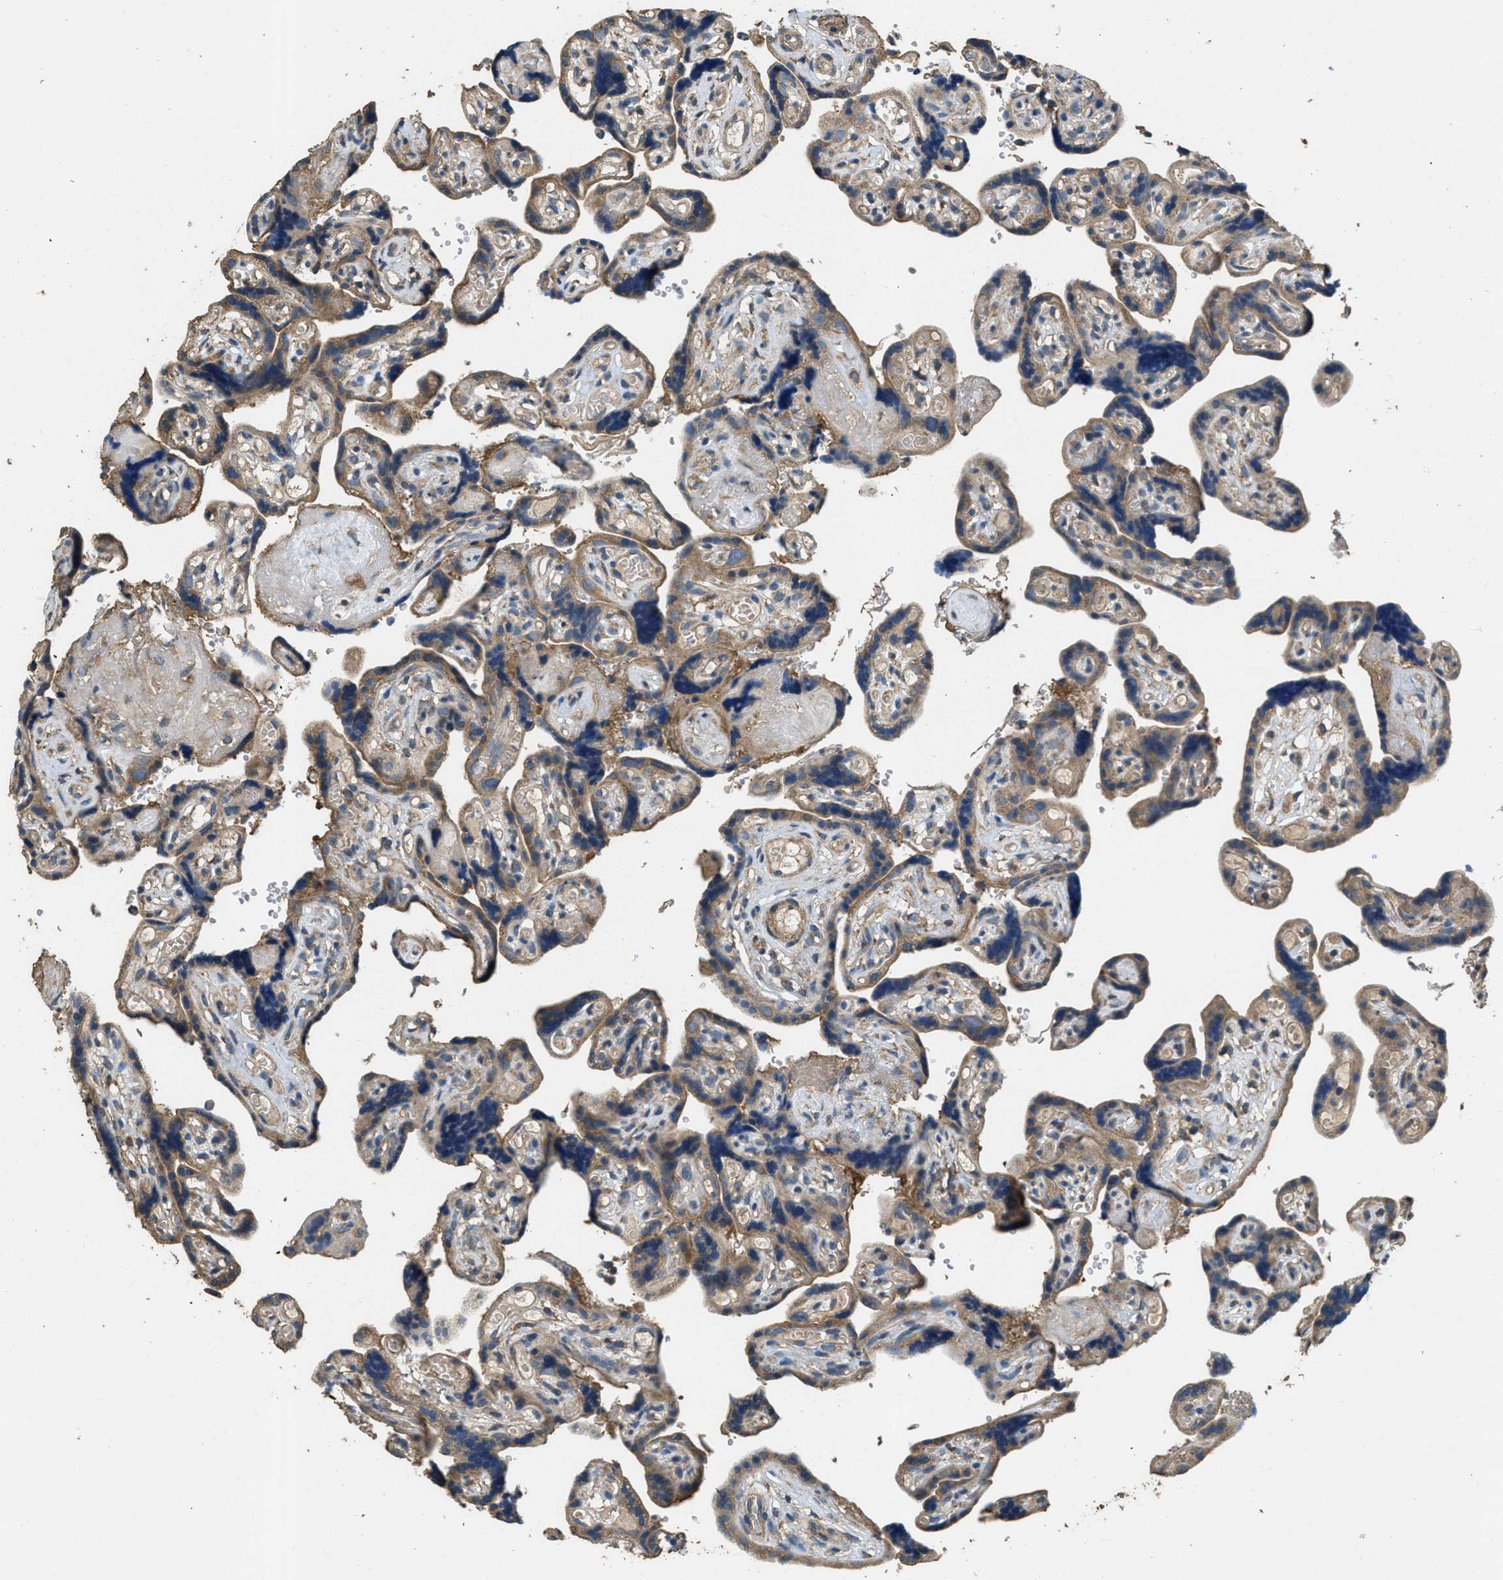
{"staining": {"intensity": "moderate", "quantity": ">75%", "location": "cytoplasmic/membranous"}, "tissue": "placenta", "cell_type": "Decidual cells", "image_type": "normal", "snomed": [{"axis": "morphology", "description": "Normal tissue, NOS"}, {"axis": "topography", "description": "Placenta"}], "caption": "Immunohistochemistry (IHC) (DAB (3,3'-diaminobenzidine)) staining of unremarkable placenta exhibits moderate cytoplasmic/membranous protein positivity in approximately >75% of decidual cells. (DAB IHC, brown staining for protein, blue staining for nuclei).", "gene": "THBS2", "patient": {"sex": "female", "age": 30}}